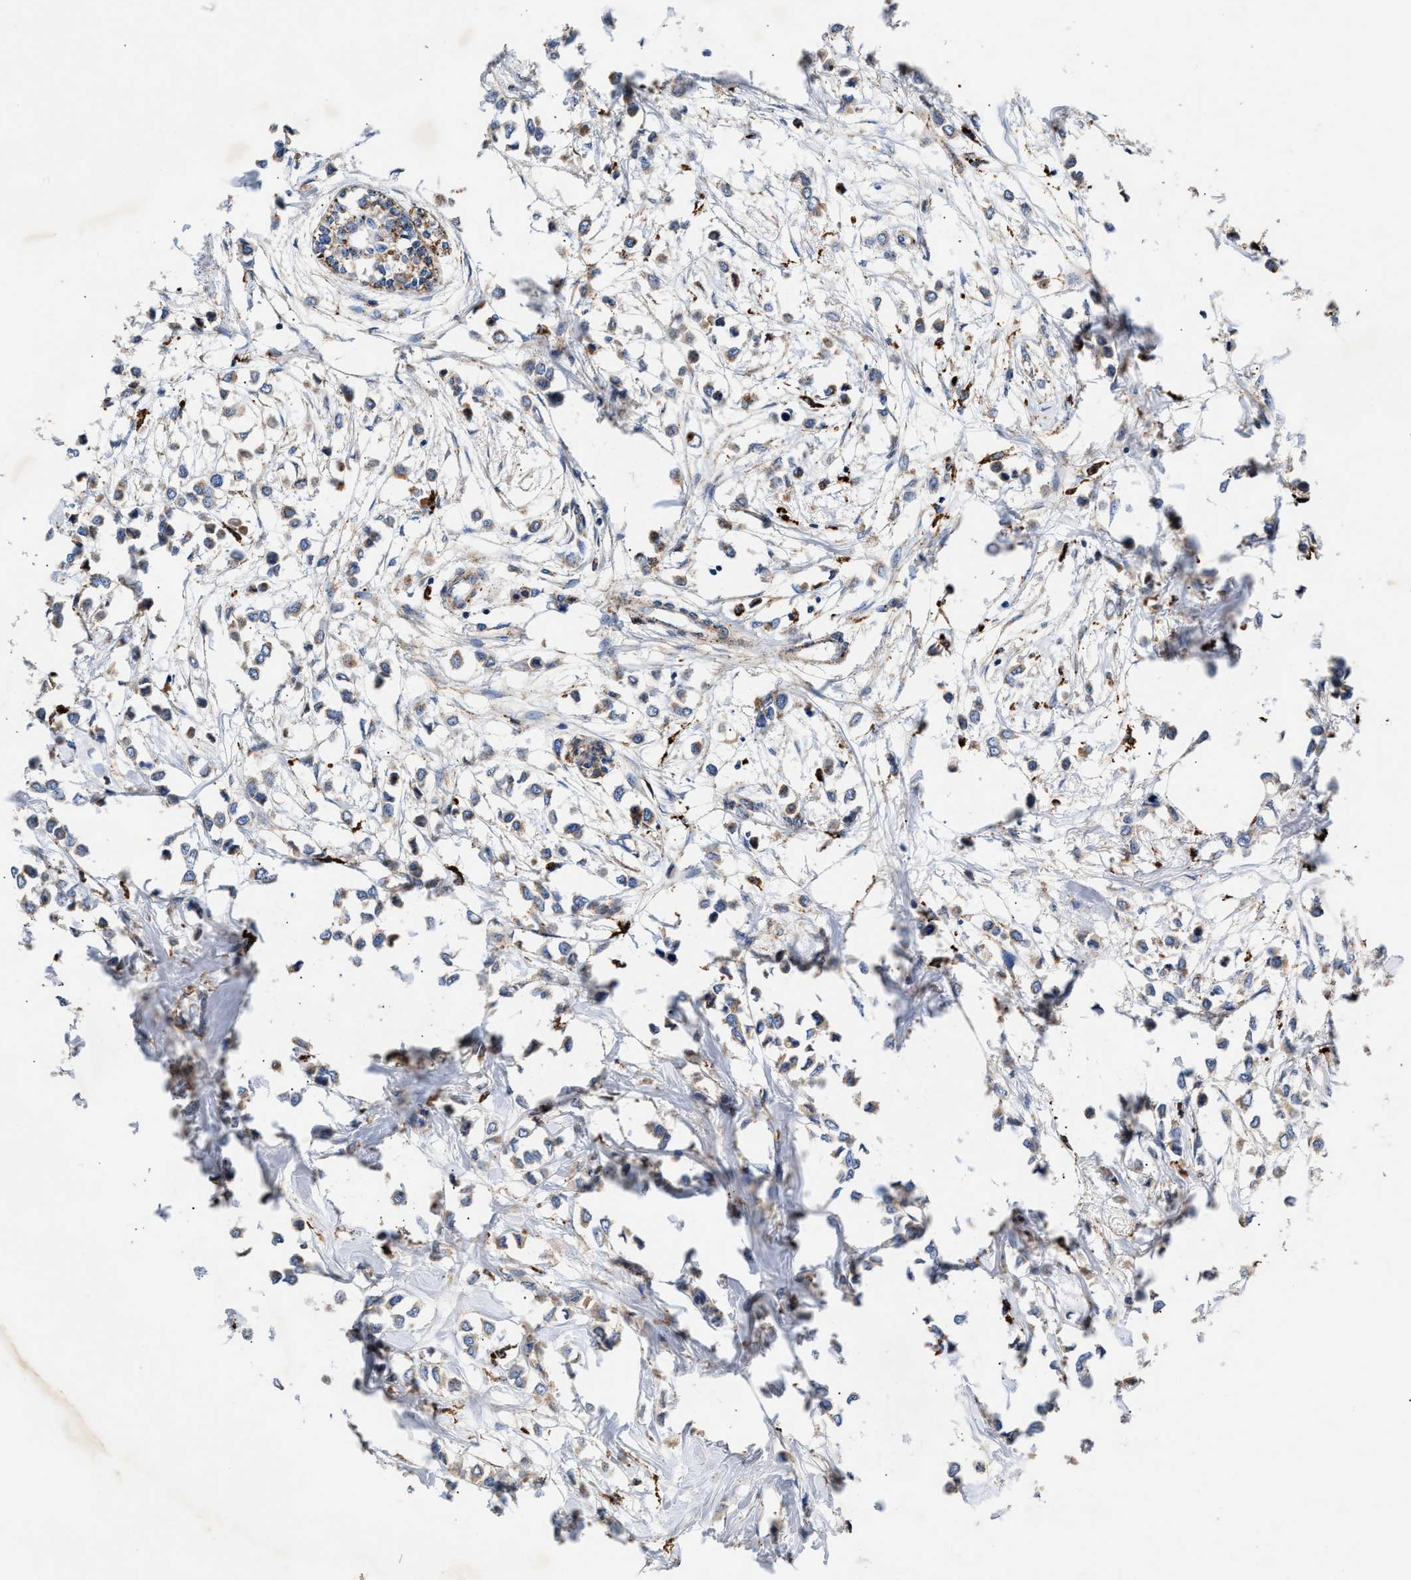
{"staining": {"intensity": "weak", "quantity": ">75%", "location": "cytoplasmic/membranous"}, "tissue": "breast cancer", "cell_type": "Tumor cells", "image_type": "cancer", "snomed": [{"axis": "morphology", "description": "Lobular carcinoma"}, {"axis": "topography", "description": "Breast"}], "caption": "Weak cytoplasmic/membranous protein staining is seen in approximately >75% of tumor cells in breast cancer. Using DAB (3,3'-diaminobenzidine) (brown) and hematoxylin (blue) stains, captured at high magnification using brightfield microscopy.", "gene": "CCDC146", "patient": {"sex": "female", "age": 51}}